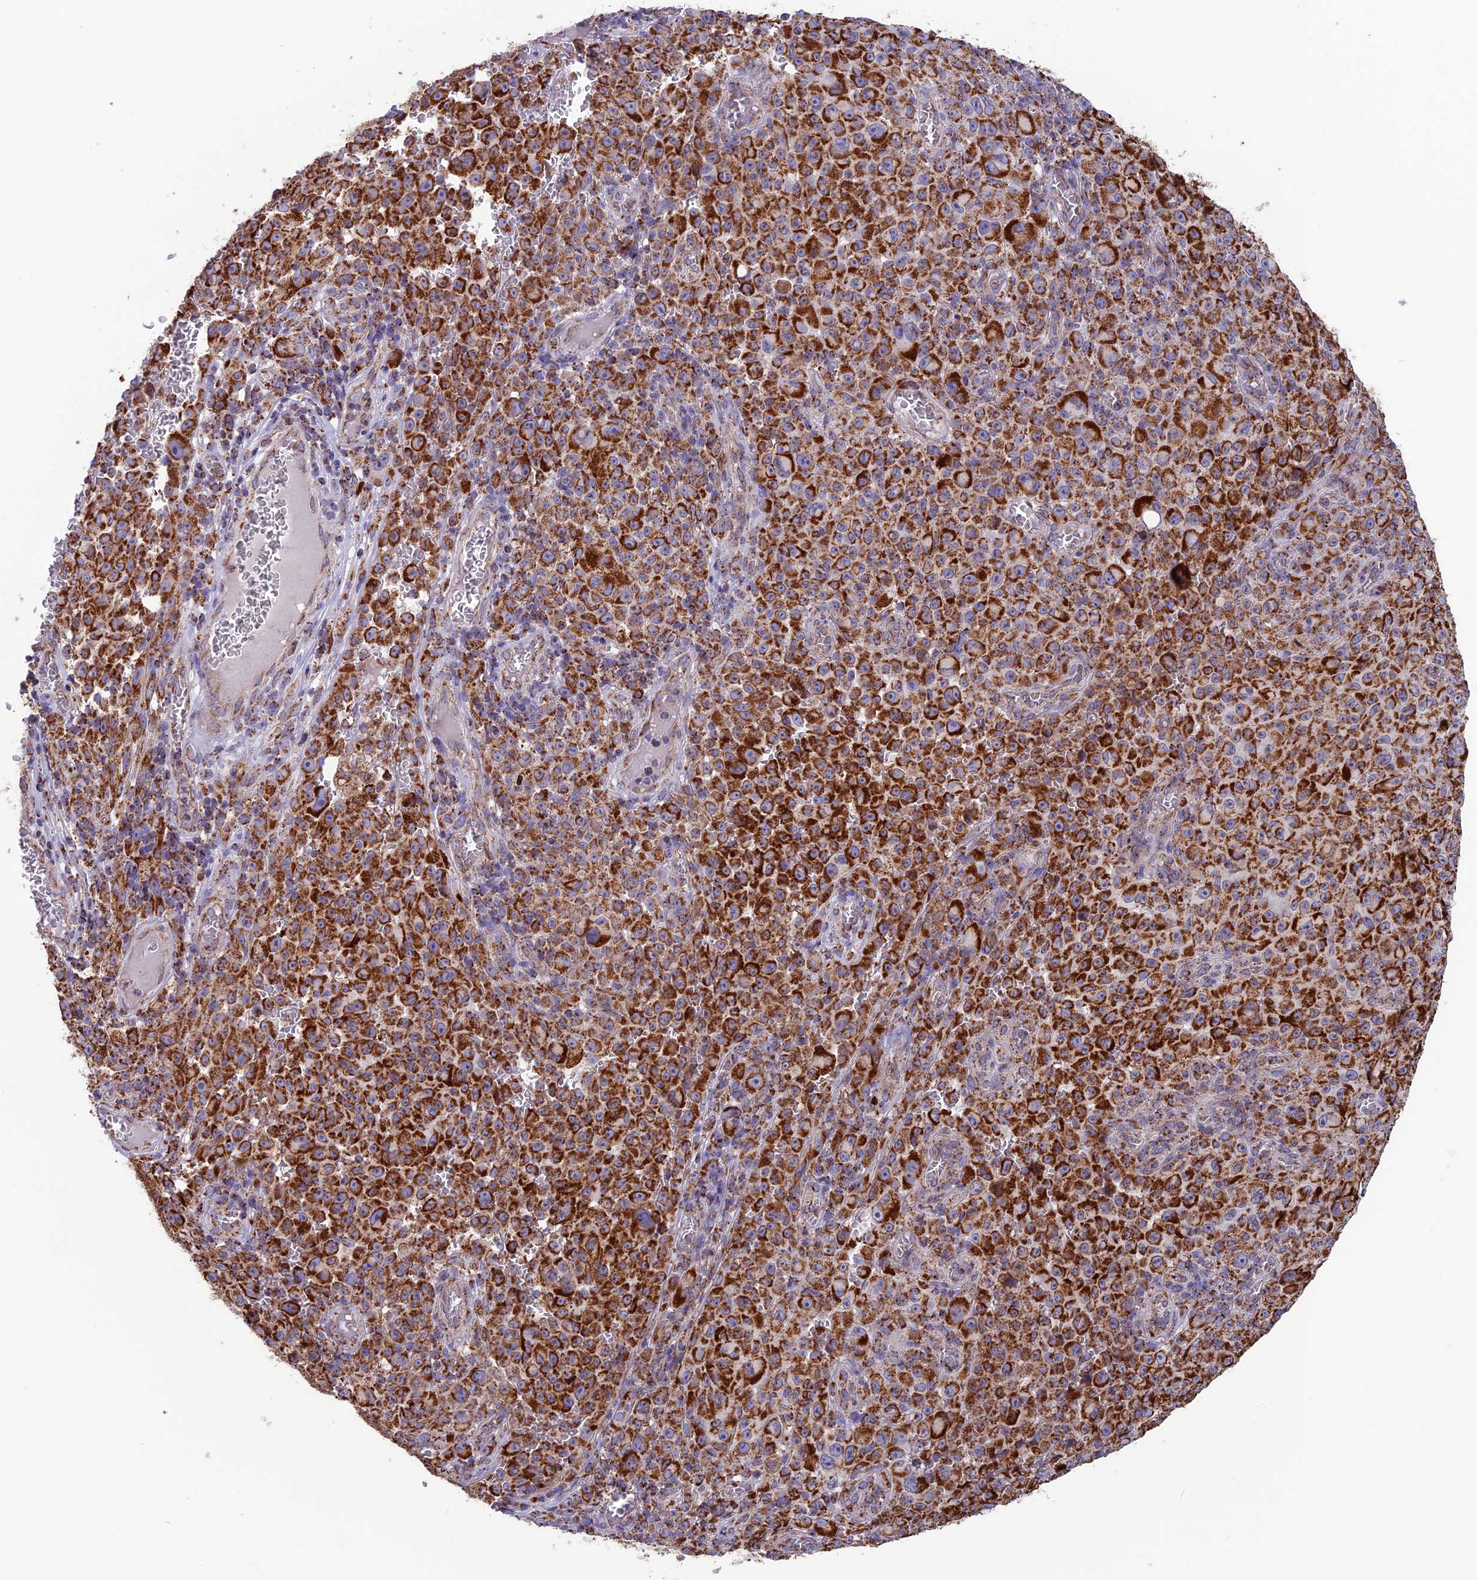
{"staining": {"intensity": "strong", "quantity": ">75%", "location": "cytoplasmic/membranous"}, "tissue": "melanoma", "cell_type": "Tumor cells", "image_type": "cancer", "snomed": [{"axis": "morphology", "description": "Malignant melanoma, NOS"}, {"axis": "topography", "description": "Skin"}], "caption": "Malignant melanoma stained for a protein exhibits strong cytoplasmic/membranous positivity in tumor cells. (Brightfield microscopy of DAB IHC at high magnification).", "gene": "CS", "patient": {"sex": "female", "age": 82}}